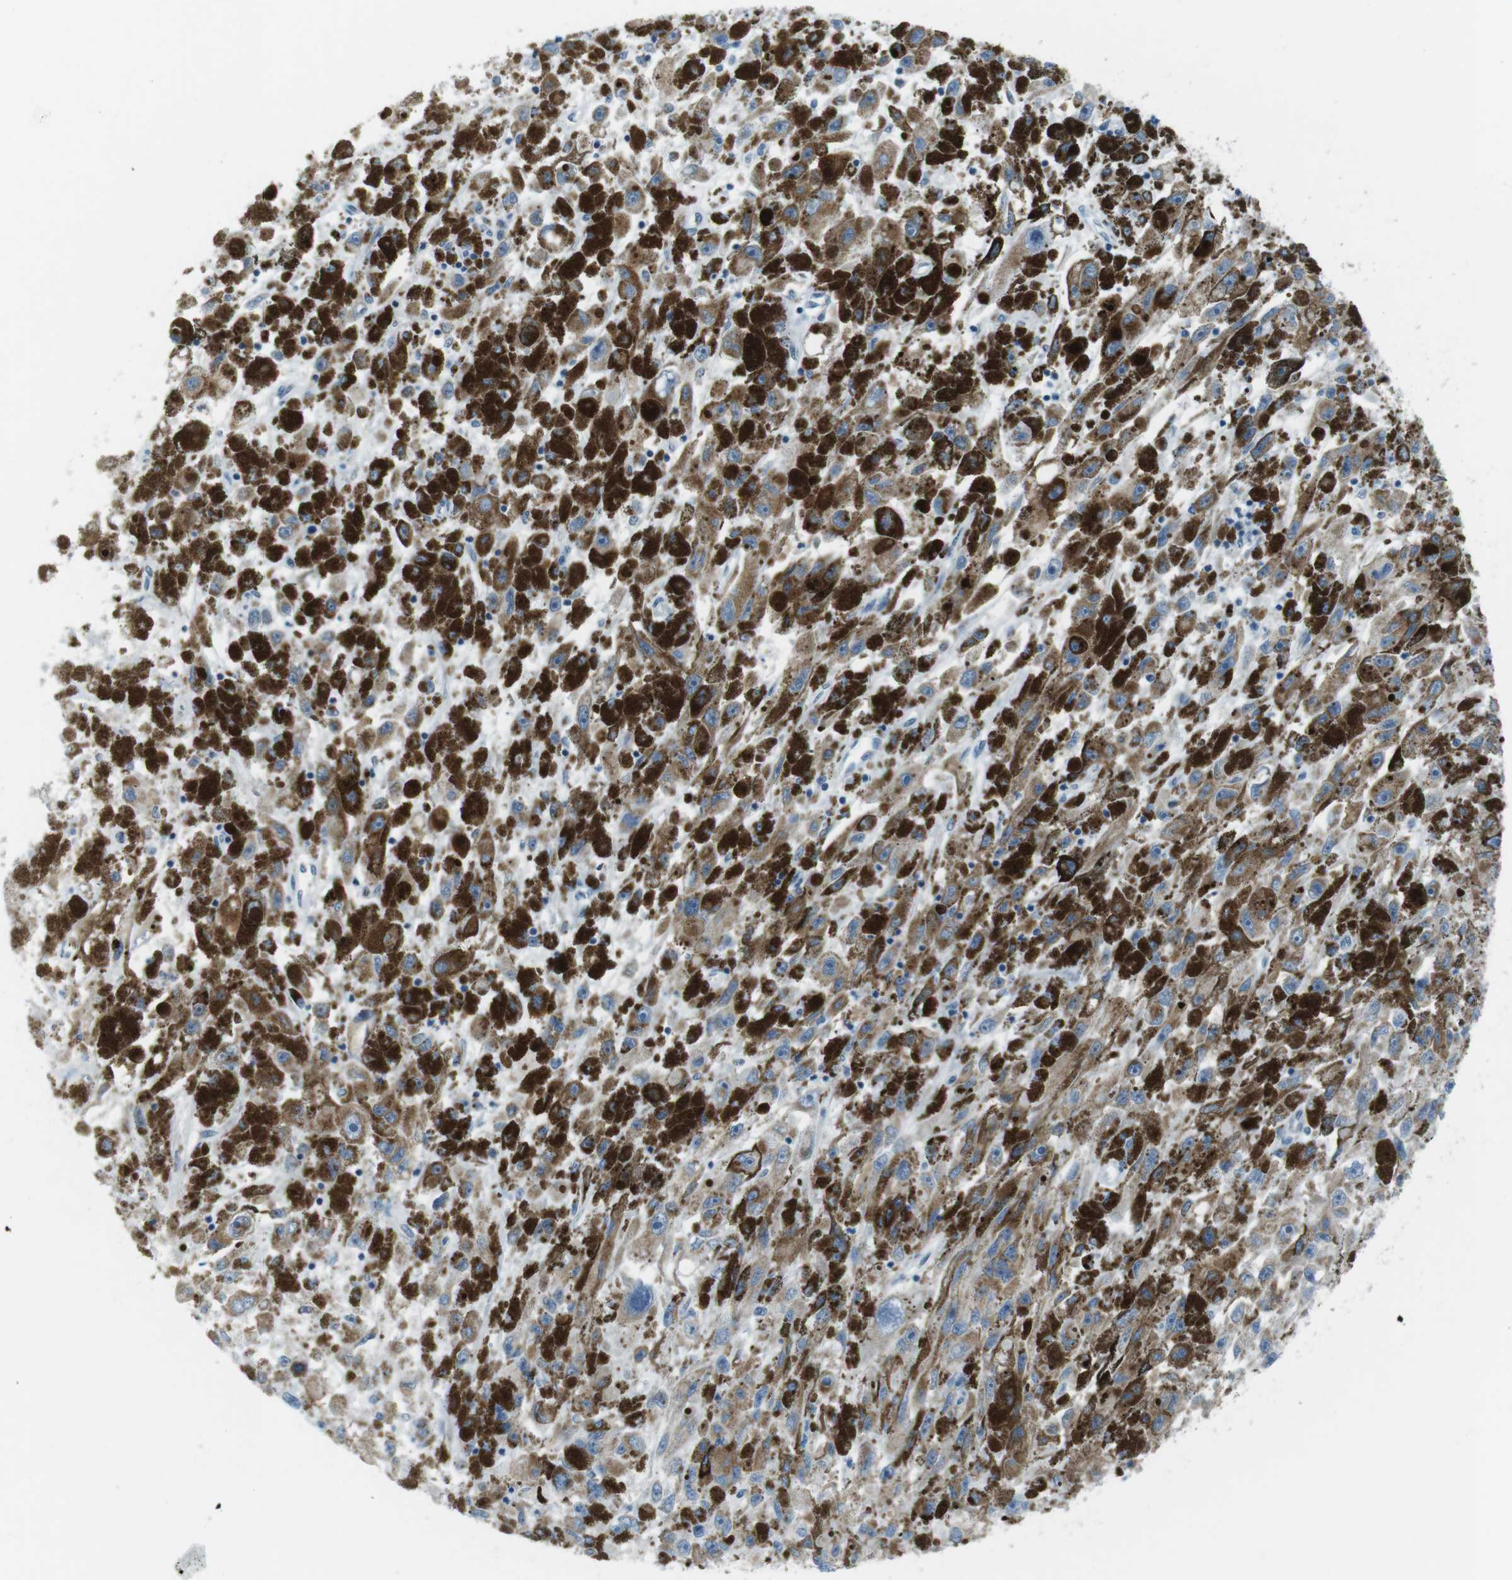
{"staining": {"intensity": "moderate", "quantity": ">75%", "location": "cytoplasmic/membranous"}, "tissue": "melanoma", "cell_type": "Tumor cells", "image_type": "cancer", "snomed": [{"axis": "morphology", "description": "Malignant melanoma, NOS"}, {"axis": "topography", "description": "Skin"}], "caption": "Melanoma tissue reveals moderate cytoplasmic/membranous staining in about >75% of tumor cells", "gene": "DNAJA3", "patient": {"sex": "female", "age": 104}}